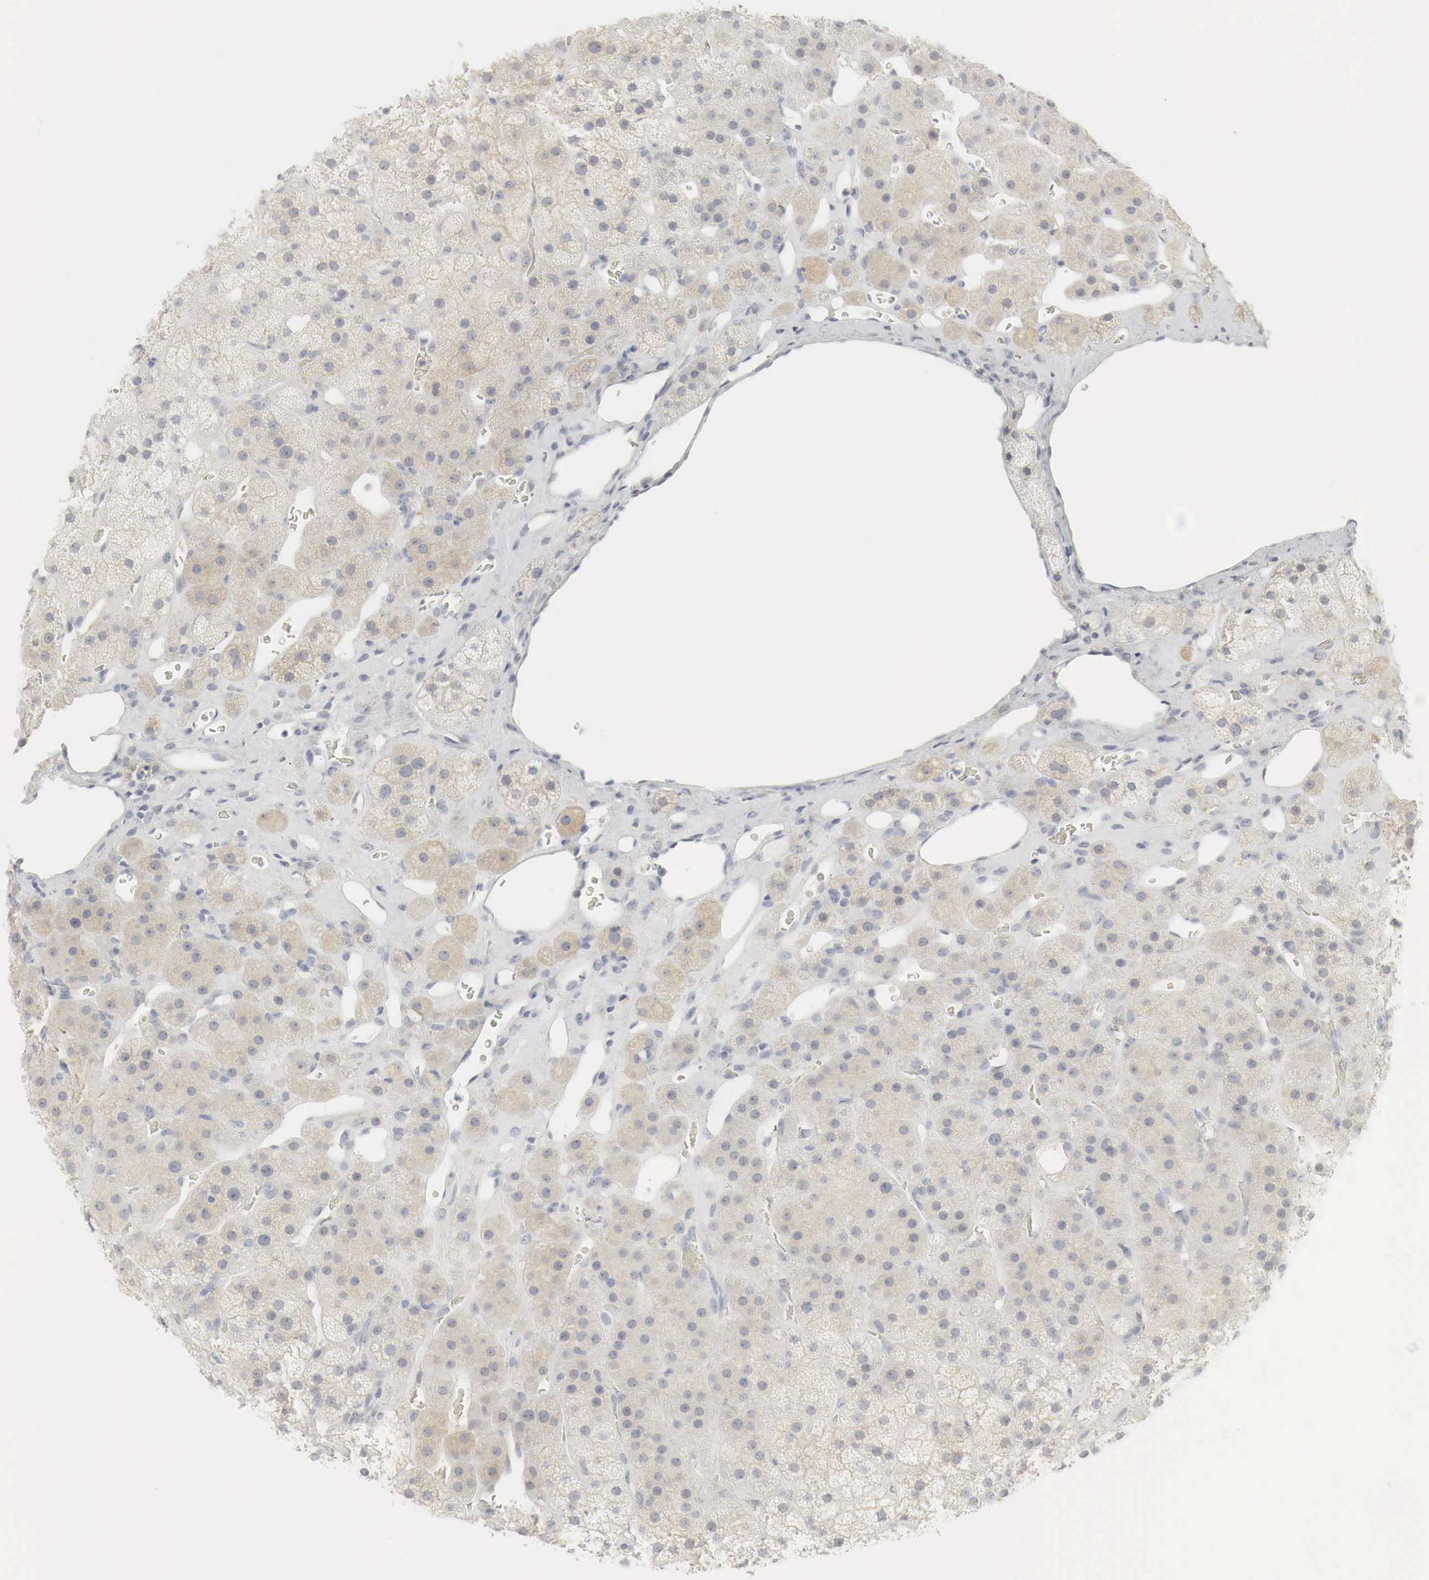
{"staining": {"intensity": "negative", "quantity": "none", "location": "none"}, "tissue": "adrenal gland", "cell_type": "Glandular cells", "image_type": "normal", "snomed": [{"axis": "morphology", "description": "Normal tissue, NOS"}, {"axis": "topography", "description": "Adrenal gland"}], "caption": "DAB (3,3'-diaminobenzidine) immunohistochemical staining of normal adrenal gland reveals no significant expression in glandular cells. (IHC, brightfield microscopy, high magnification).", "gene": "TP63", "patient": {"sex": "male", "age": 57}}